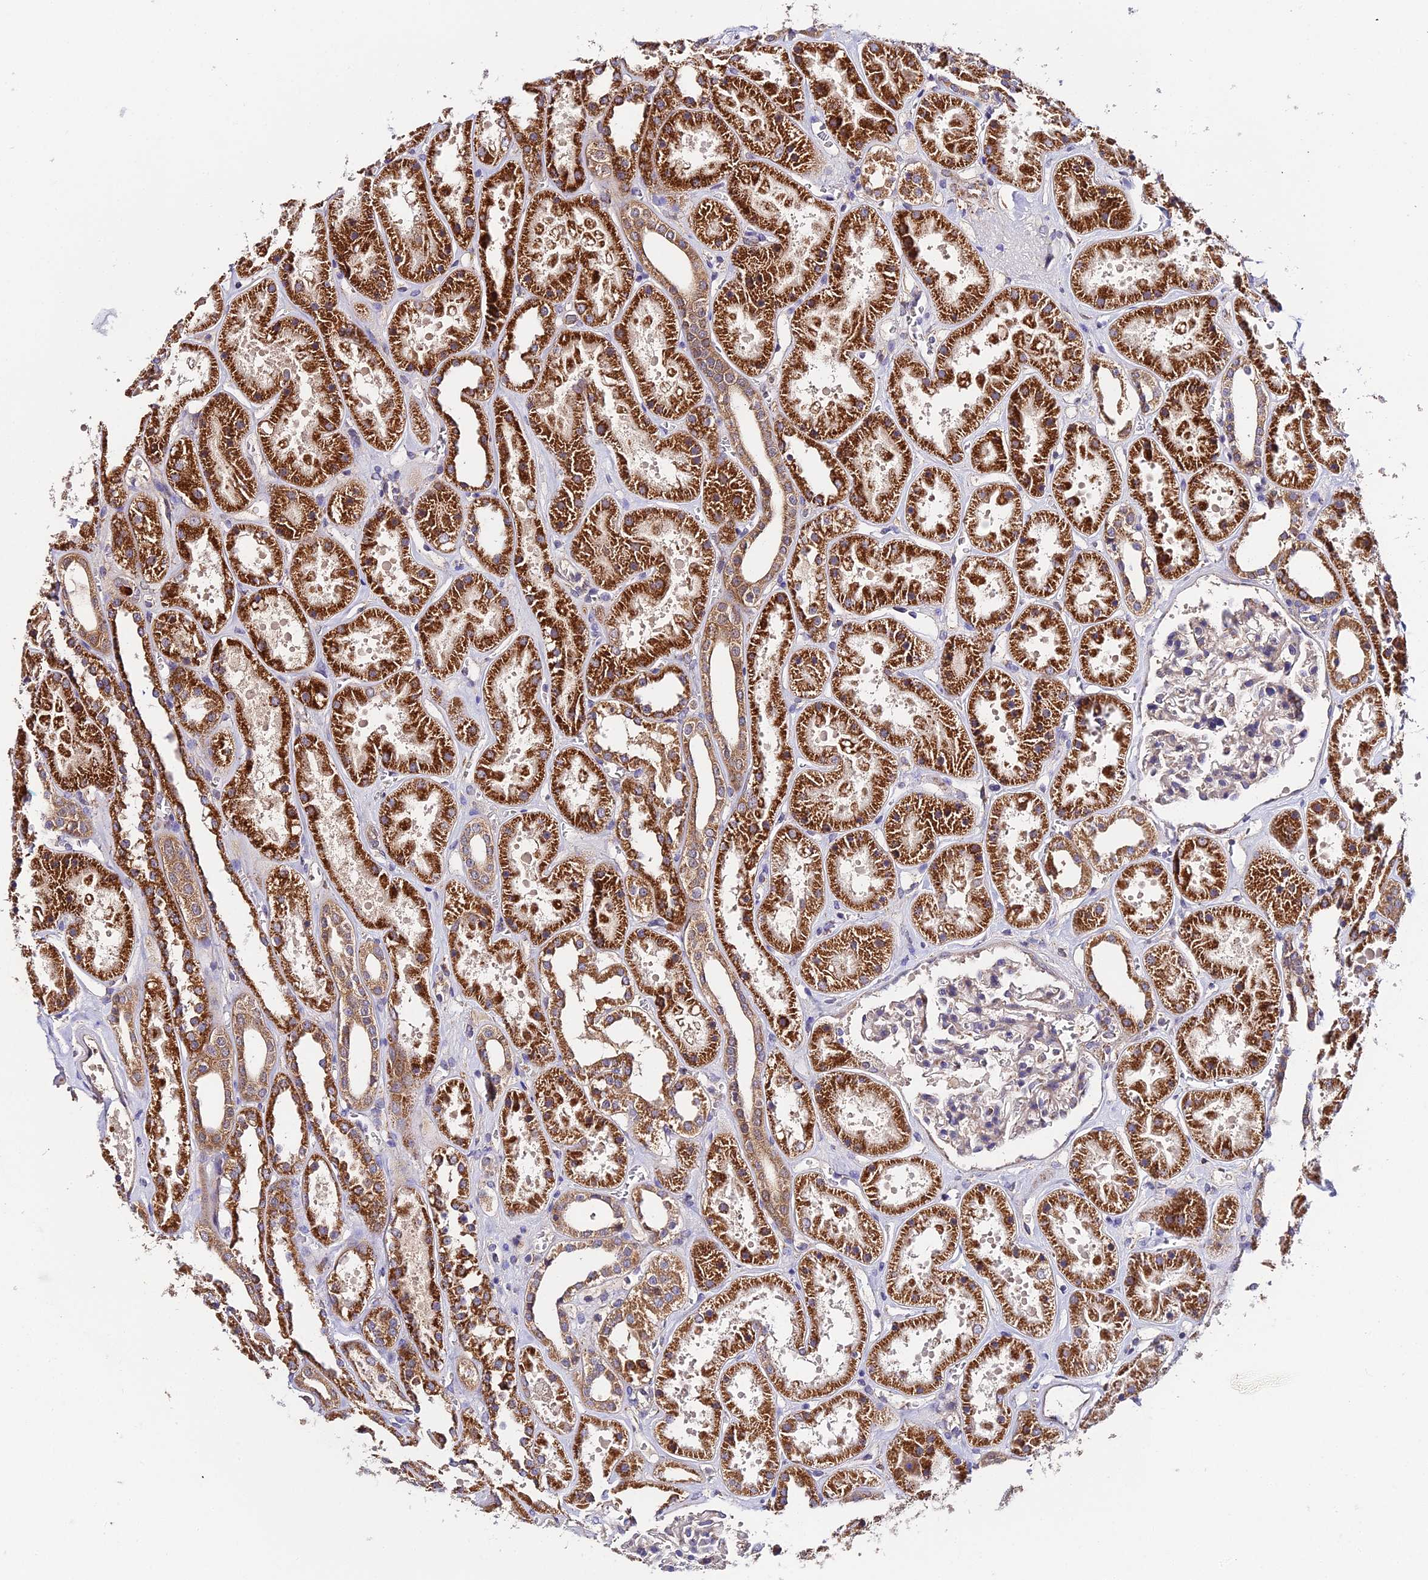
{"staining": {"intensity": "moderate", "quantity": "<25%", "location": "cytoplasmic/membranous"}, "tissue": "kidney", "cell_type": "Cells in glomeruli", "image_type": "normal", "snomed": [{"axis": "morphology", "description": "Normal tissue, NOS"}, {"axis": "topography", "description": "Kidney"}], "caption": "High-magnification brightfield microscopy of unremarkable kidney stained with DAB (brown) and counterstained with hematoxylin (blue). cells in glomeruli exhibit moderate cytoplasmic/membranous staining is seen in about<25% of cells.", "gene": "ZBED8", "patient": {"sex": "female", "age": 41}}